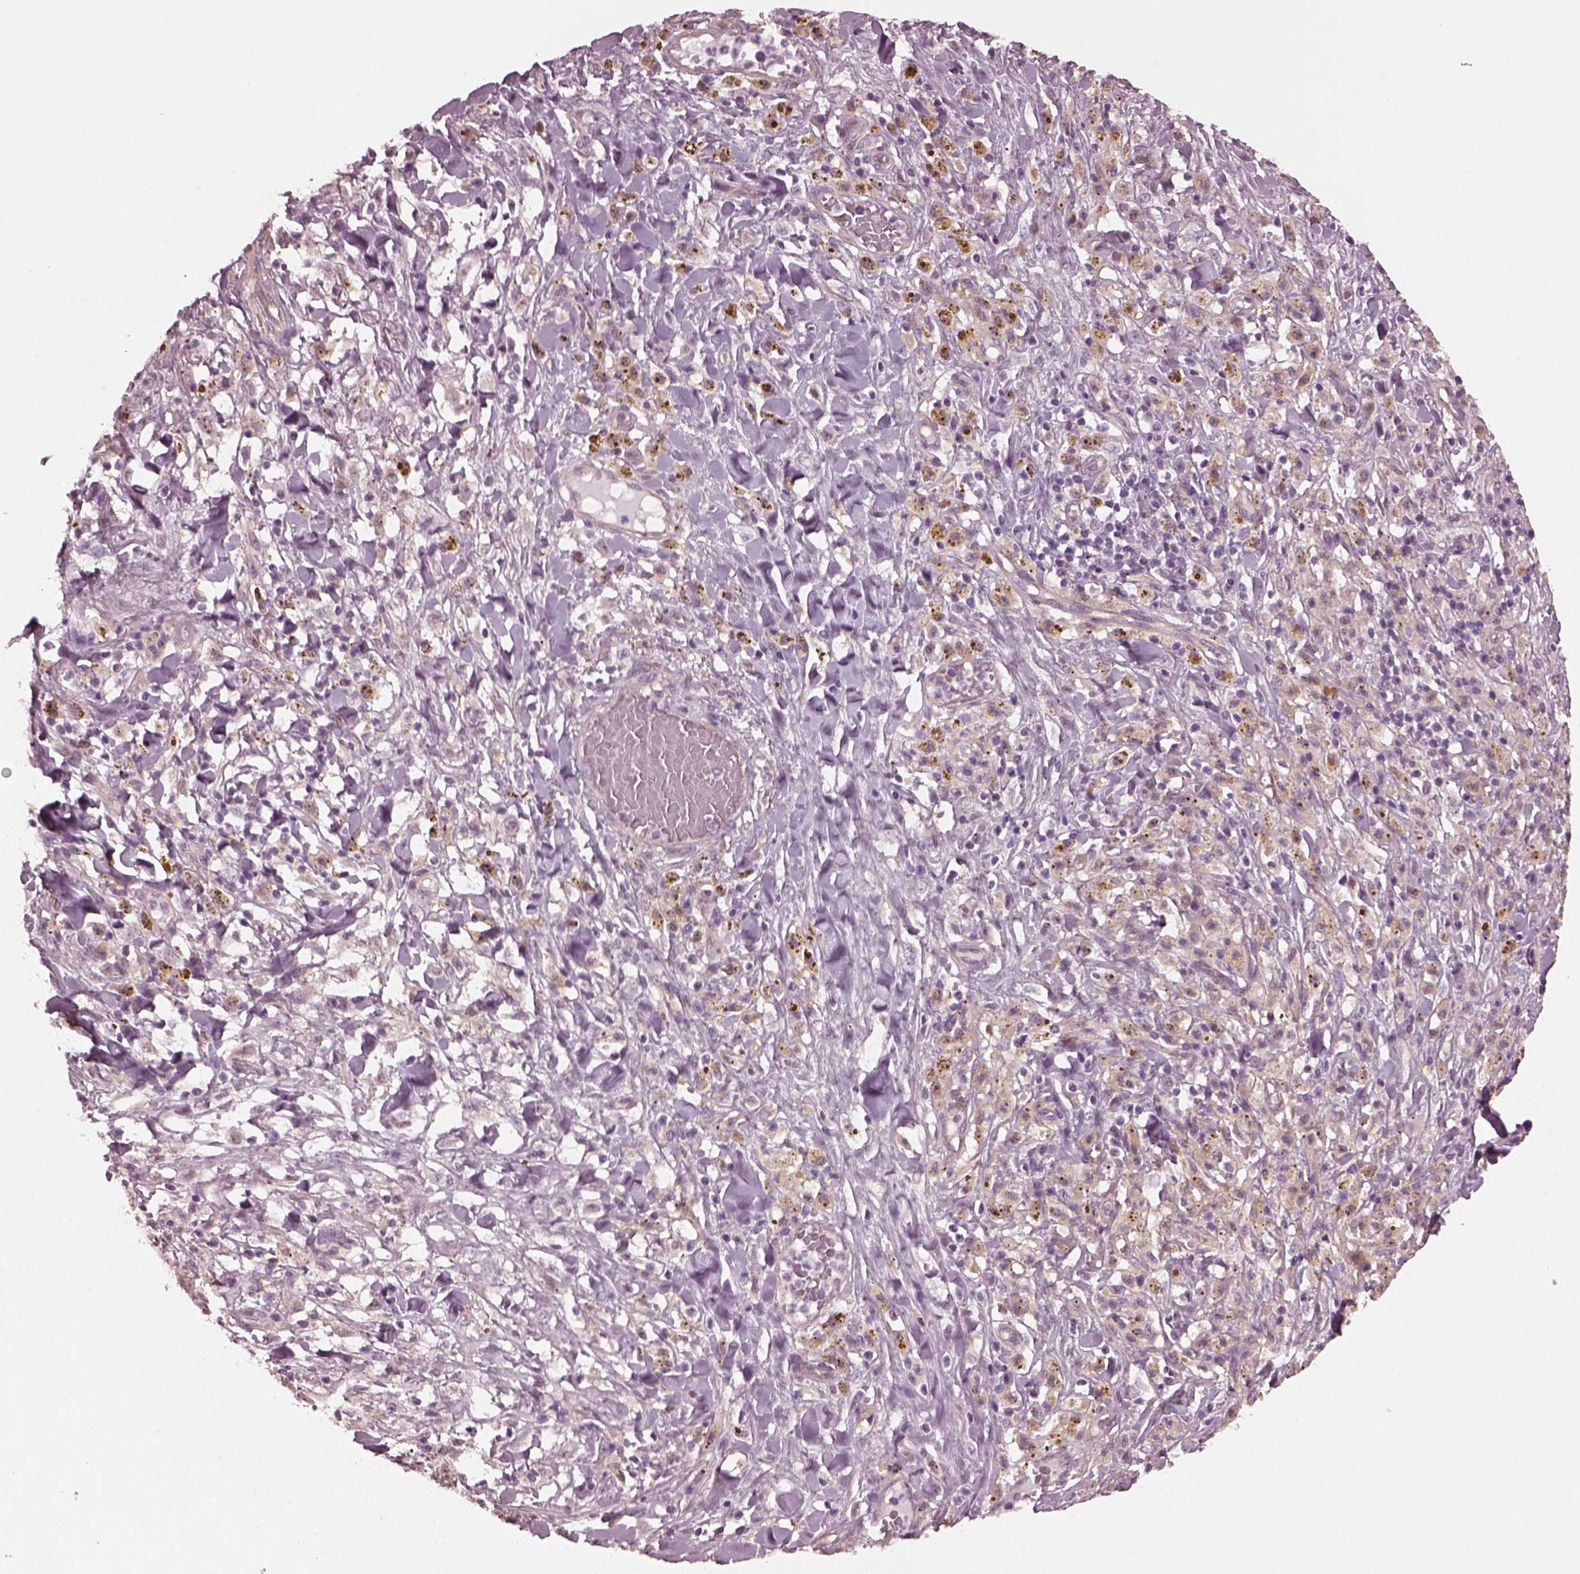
{"staining": {"intensity": "negative", "quantity": "none", "location": "none"}, "tissue": "melanoma", "cell_type": "Tumor cells", "image_type": "cancer", "snomed": [{"axis": "morphology", "description": "Malignant melanoma, NOS"}, {"axis": "topography", "description": "Skin"}], "caption": "This histopathology image is of malignant melanoma stained with immunohistochemistry (IHC) to label a protein in brown with the nuclei are counter-stained blue. There is no expression in tumor cells.", "gene": "ODAD1", "patient": {"sex": "female", "age": 91}}